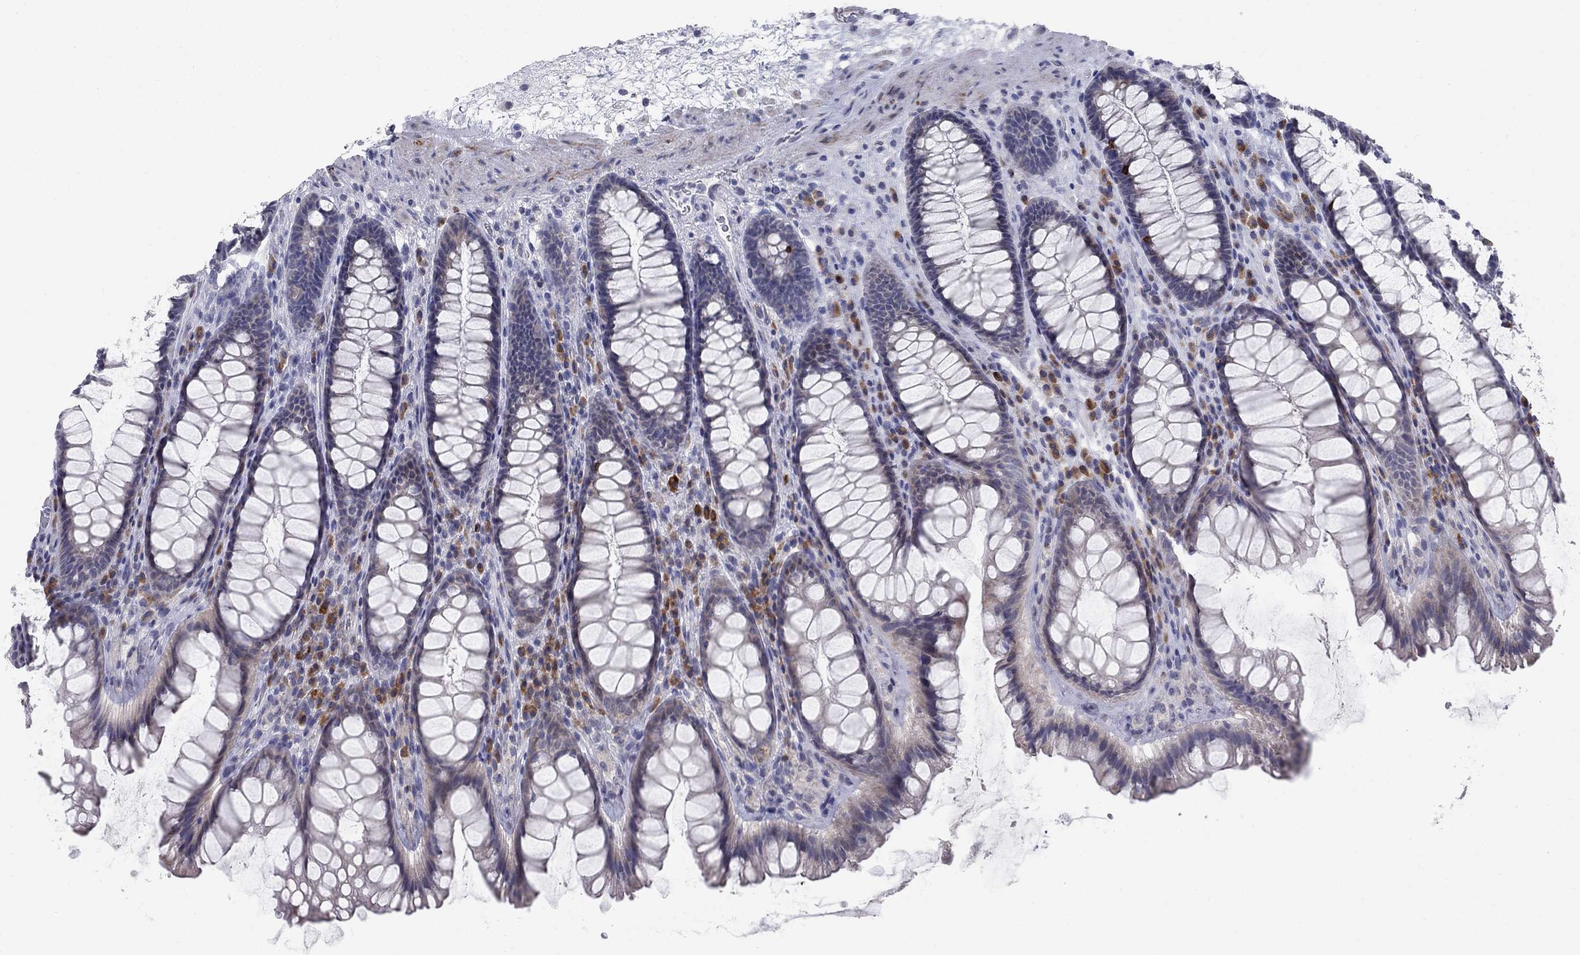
{"staining": {"intensity": "negative", "quantity": "none", "location": "none"}, "tissue": "rectum", "cell_type": "Glandular cells", "image_type": "normal", "snomed": [{"axis": "morphology", "description": "Normal tissue, NOS"}, {"axis": "topography", "description": "Rectum"}], "caption": "Immunohistochemistry (IHC) of benign rectum shows no expression in glandular cells.", "gene": "NTRK2", "patient": {"sex": "male", "age": 72}}